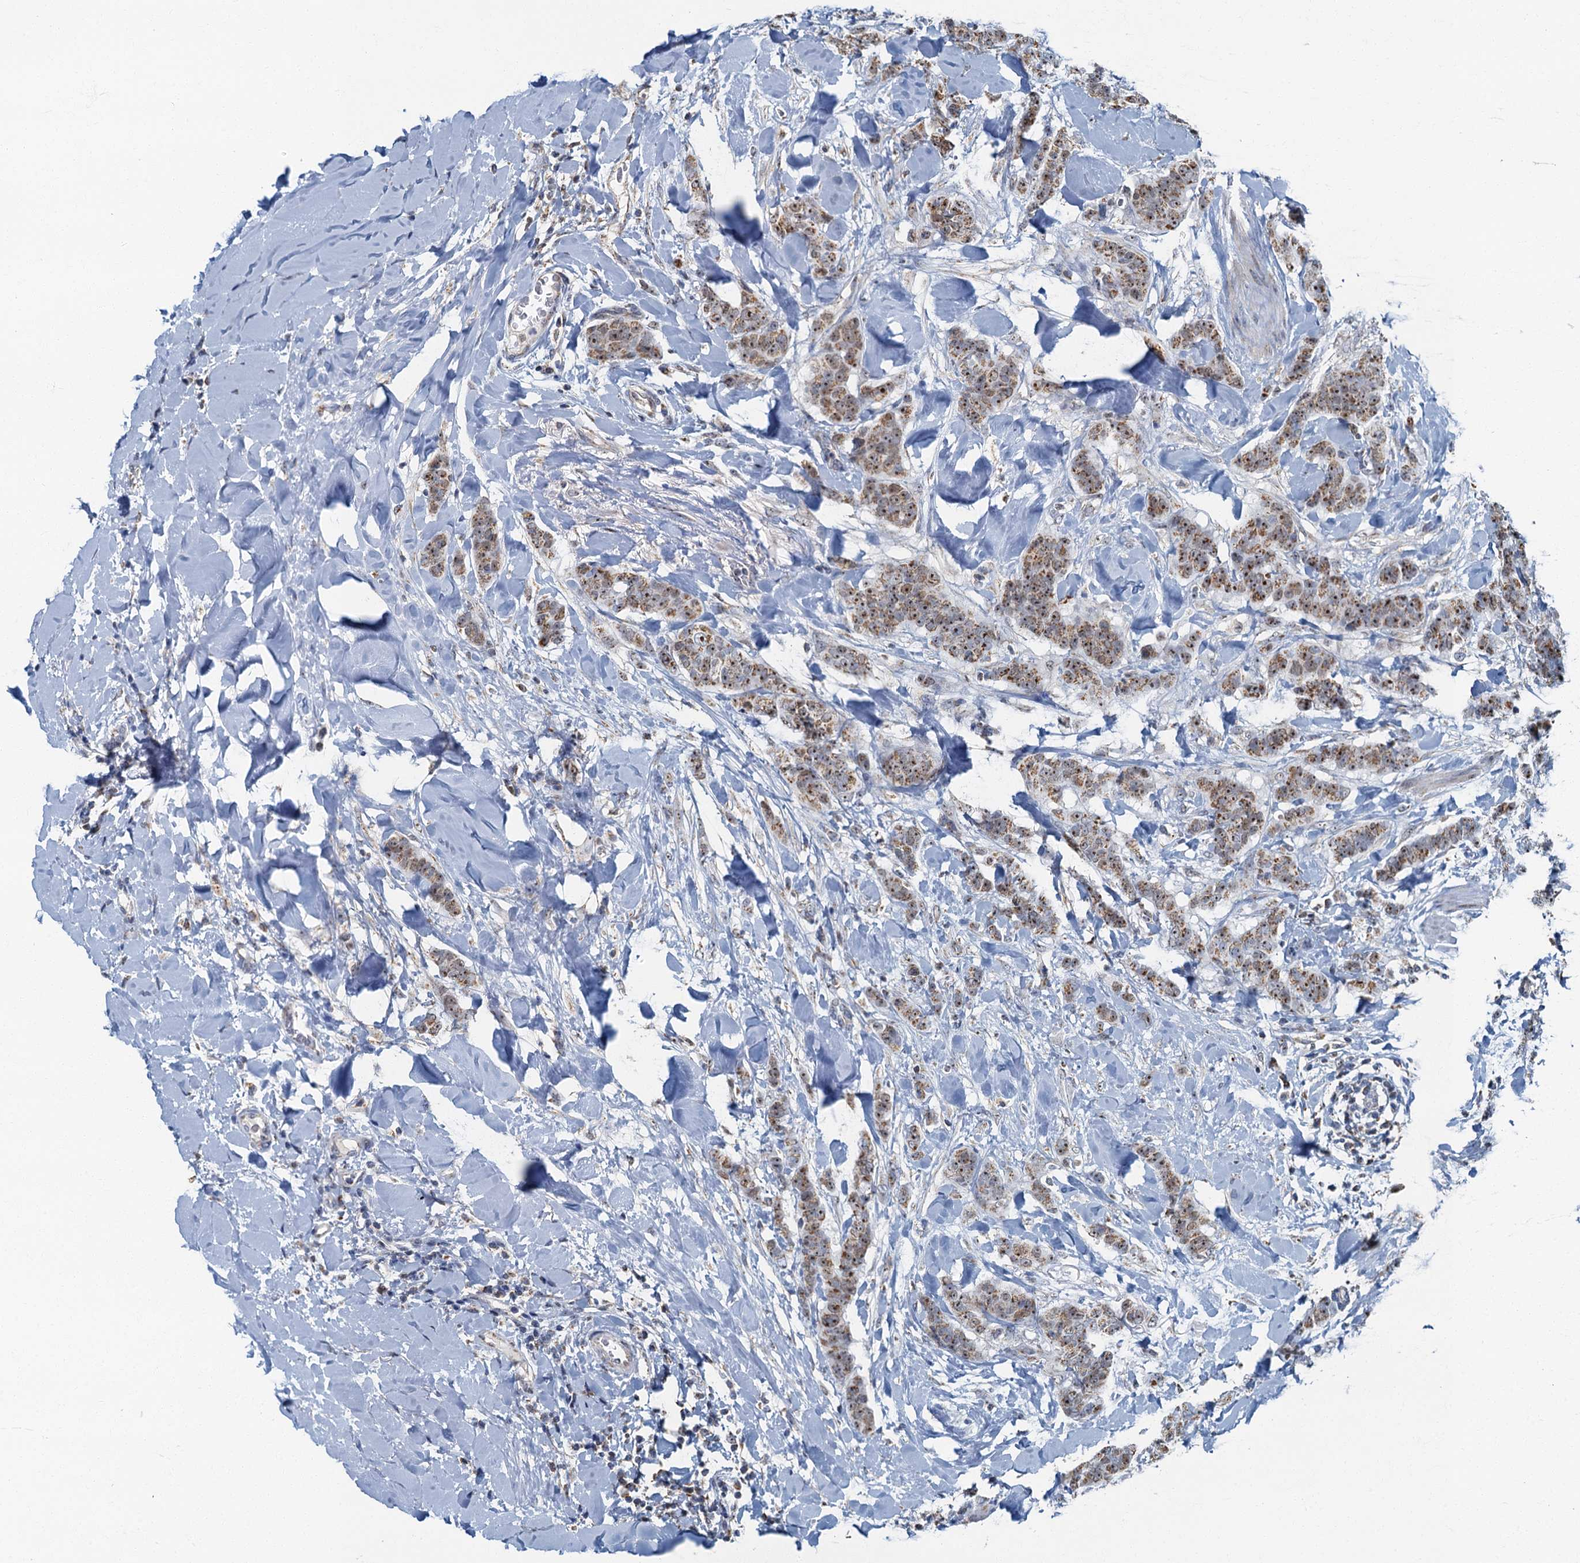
{"staining": {"intensity": "moderate", "quantity": ">75%", "location": "cytoplasmic/membranous,nuclear"}, "tissue": "breast cancer", "cell_type": "Tumor cells", "image_type": "cancer", "snomed": [{"axis": "morphology", "description": "Duct carcinoma"}, {"axis": "topography", "description": "Breast"}], "caption": "The immunohistochemical stain highlights moderate cytoplasmic/membranous and nuclear staining in tumor cells of breast cancer tissue.", "gene": "RAD9B", "patient": {"sex": "female", "age": 40}}